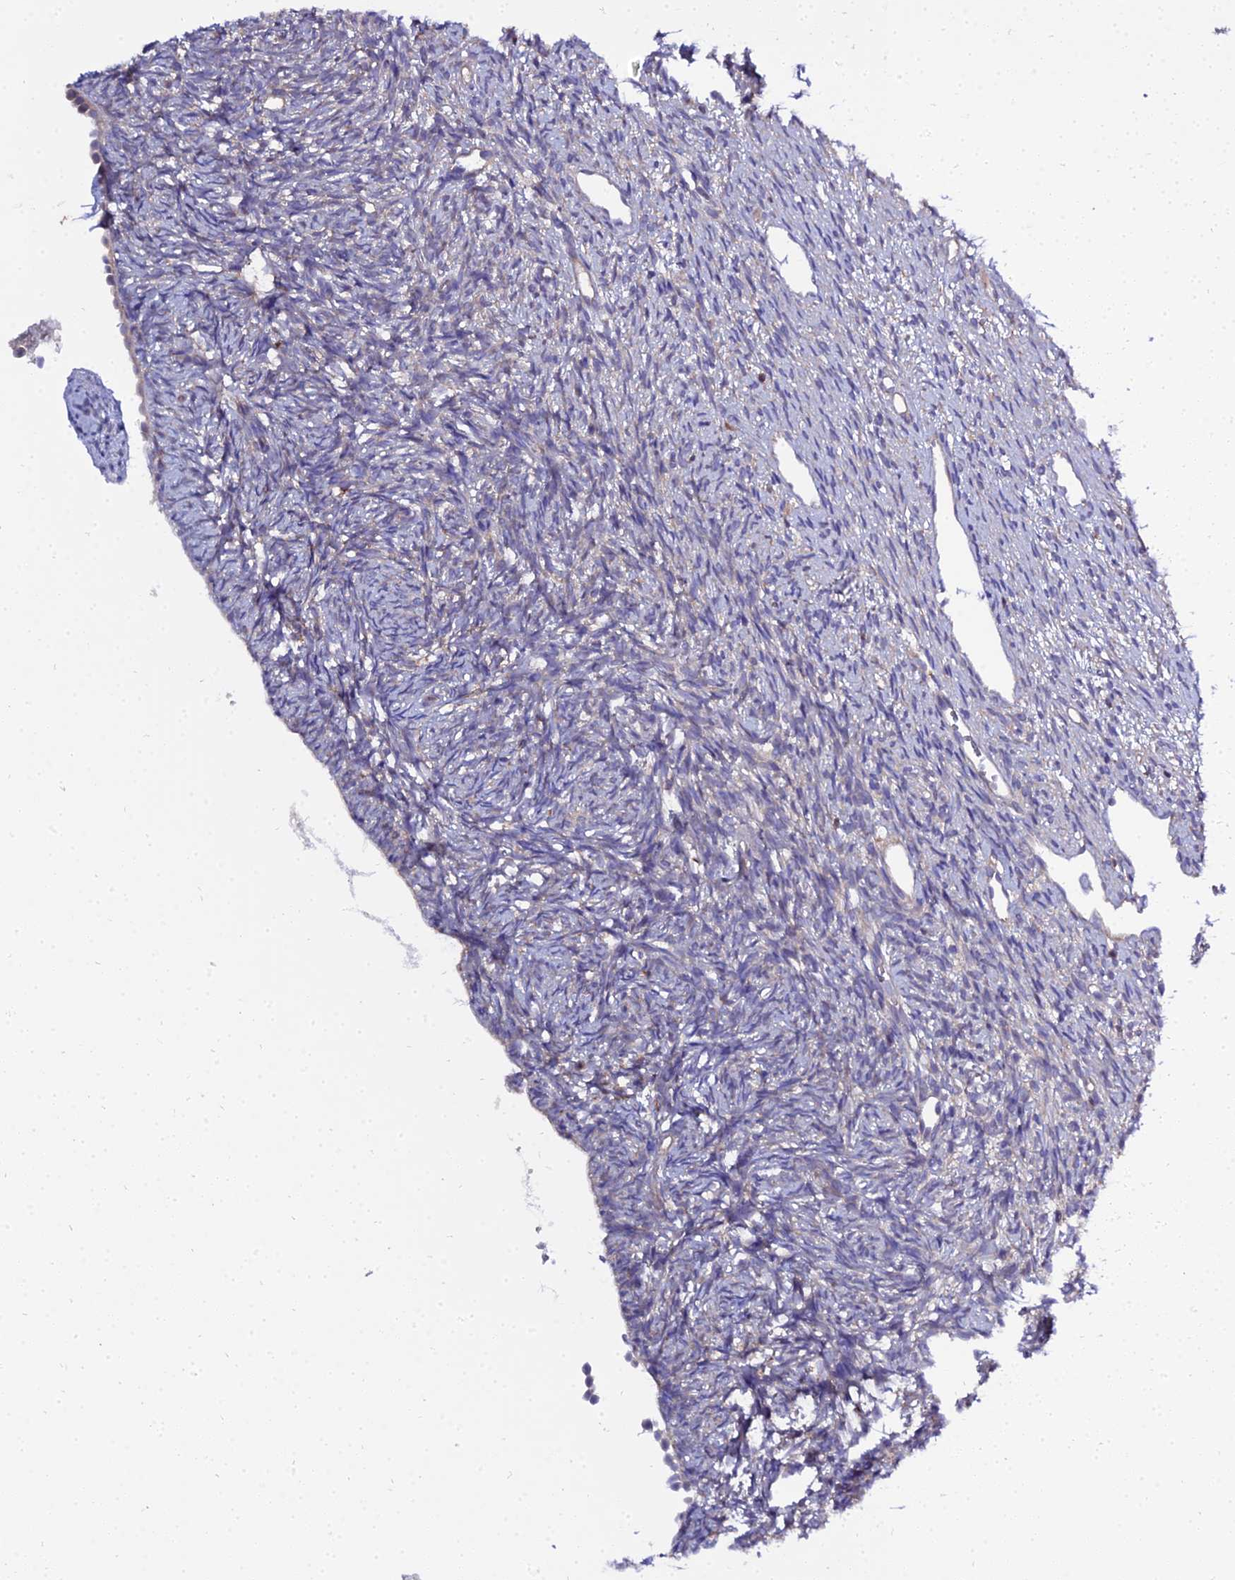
{"staining": {"intensity": "moderate", "quantity": ">75%", "location": "cytoplasmic/membranous"}, "tissue": "ovary", "cell_type": "Follicle cells", "image_type": "normal", "snomed": [{"axis": "morphology", "description": "Normal tissue, NOS"}, {"axis": "topography", "description": "Ovary"}], "caption": "Follicle cells exhibit medium levels of moderate cytoplasmic/membranous positivity in about >75% of cells in unremarkable ovary.", "gene": "C2orf69", "patient": {"sex": "female", "age": 51}}